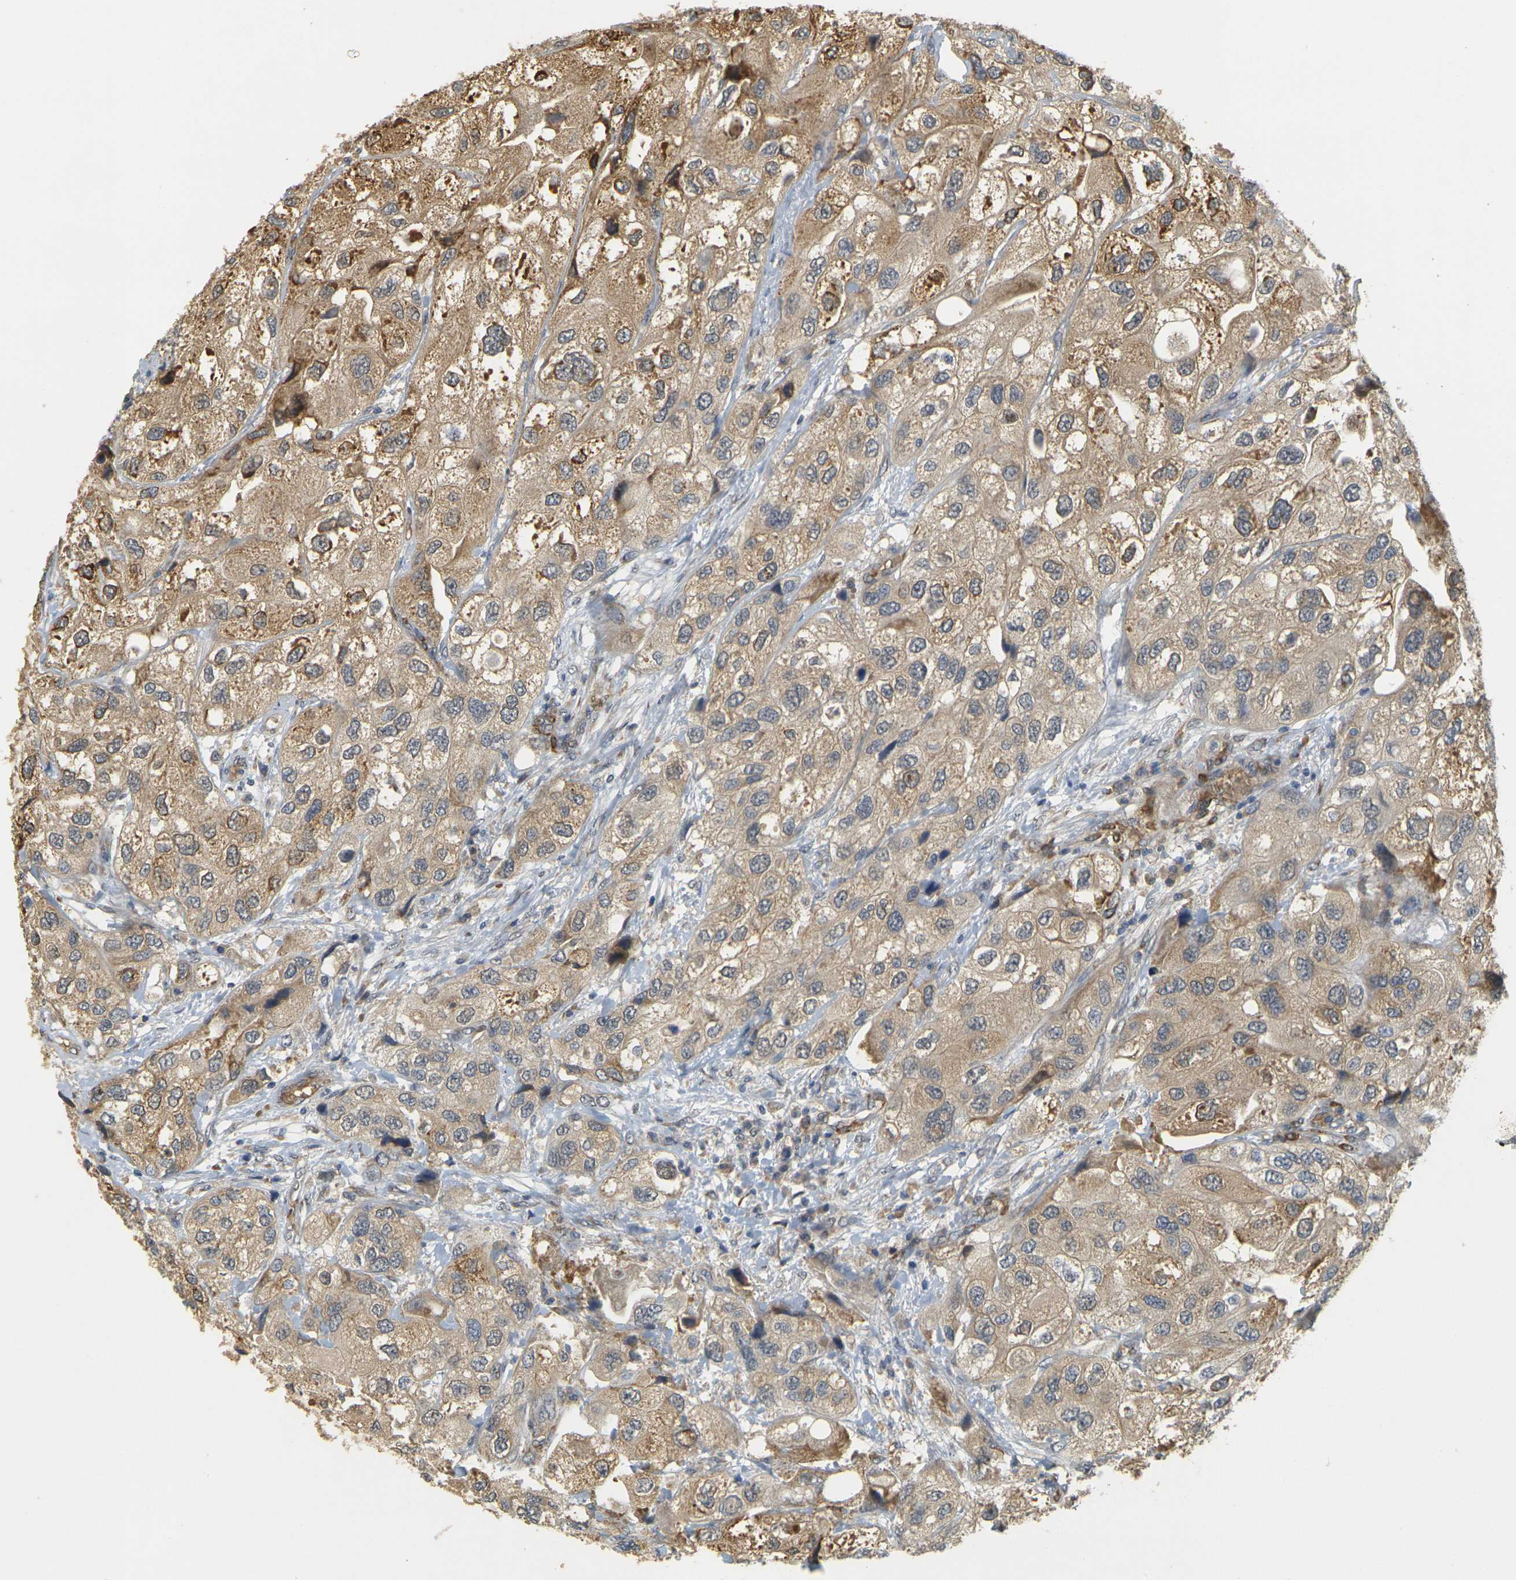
{"staining": {"intensity": "moderate", "quantity": "25%-75%", "location": "cytoplasmic/membranous"}, "tissue": "urothelial cancer", "cell_type": "Tumor cells", "image_type": "cancer", "snomed": [{"axis": "morphology", "description": "Urothelial carcinoma, High grade"}, {"axis": "topography", "description": "Urinary bladder"}], "caption": "The histopathology image reveals staining of urothelial cancer, revealing moderate cytoplasmic/membranous protein staining (brown color) within tumor cells. (DAB IHC with brightfield microscopy, high magnification).", "gene": "MEGF9", "patient": {"sex": "female", "age": 64}}